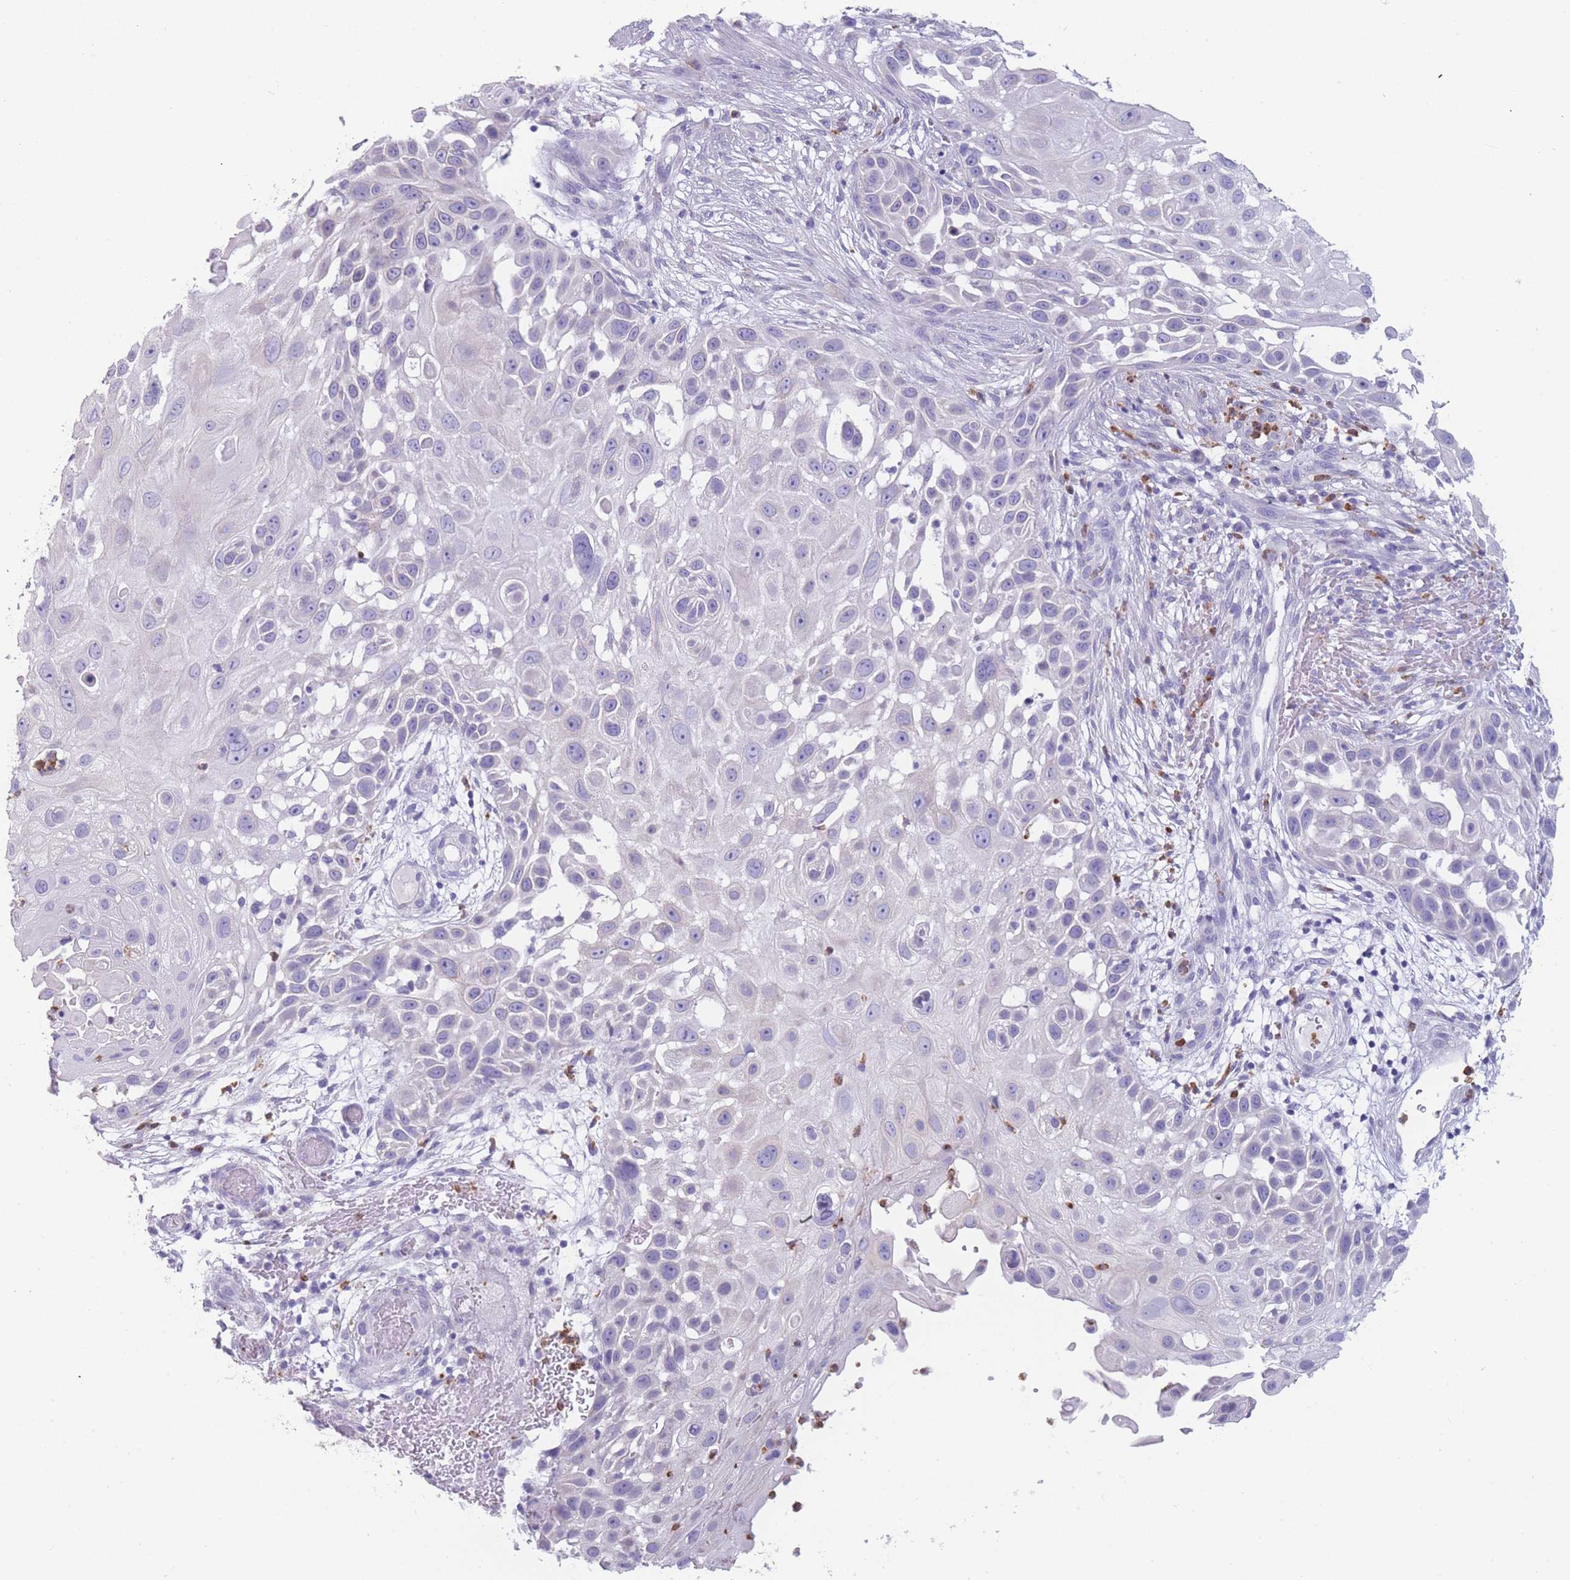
{"staining": {"intensity": "negative", "quantity": "none", "location": "none"}, "tissue": "skin cancer", "cell_type": "Tumor cells", "image_type": "cancer", "snomed": [{"axis": "morphology", "description": "Squamous cell carcinoma, NOS"}, {"axis": "topography", "description": "Skin"}], "caption": "A photomicrograph of skin squamous cell carcinoma stained for a protein exhibits no brown staining in tumor cells. (DAB immunohistochemistry (IHC) visualized using brightfield microscopy, high magnification).", "gene": "ZNF627", "patient": {"sex": "female", "age": 44}}